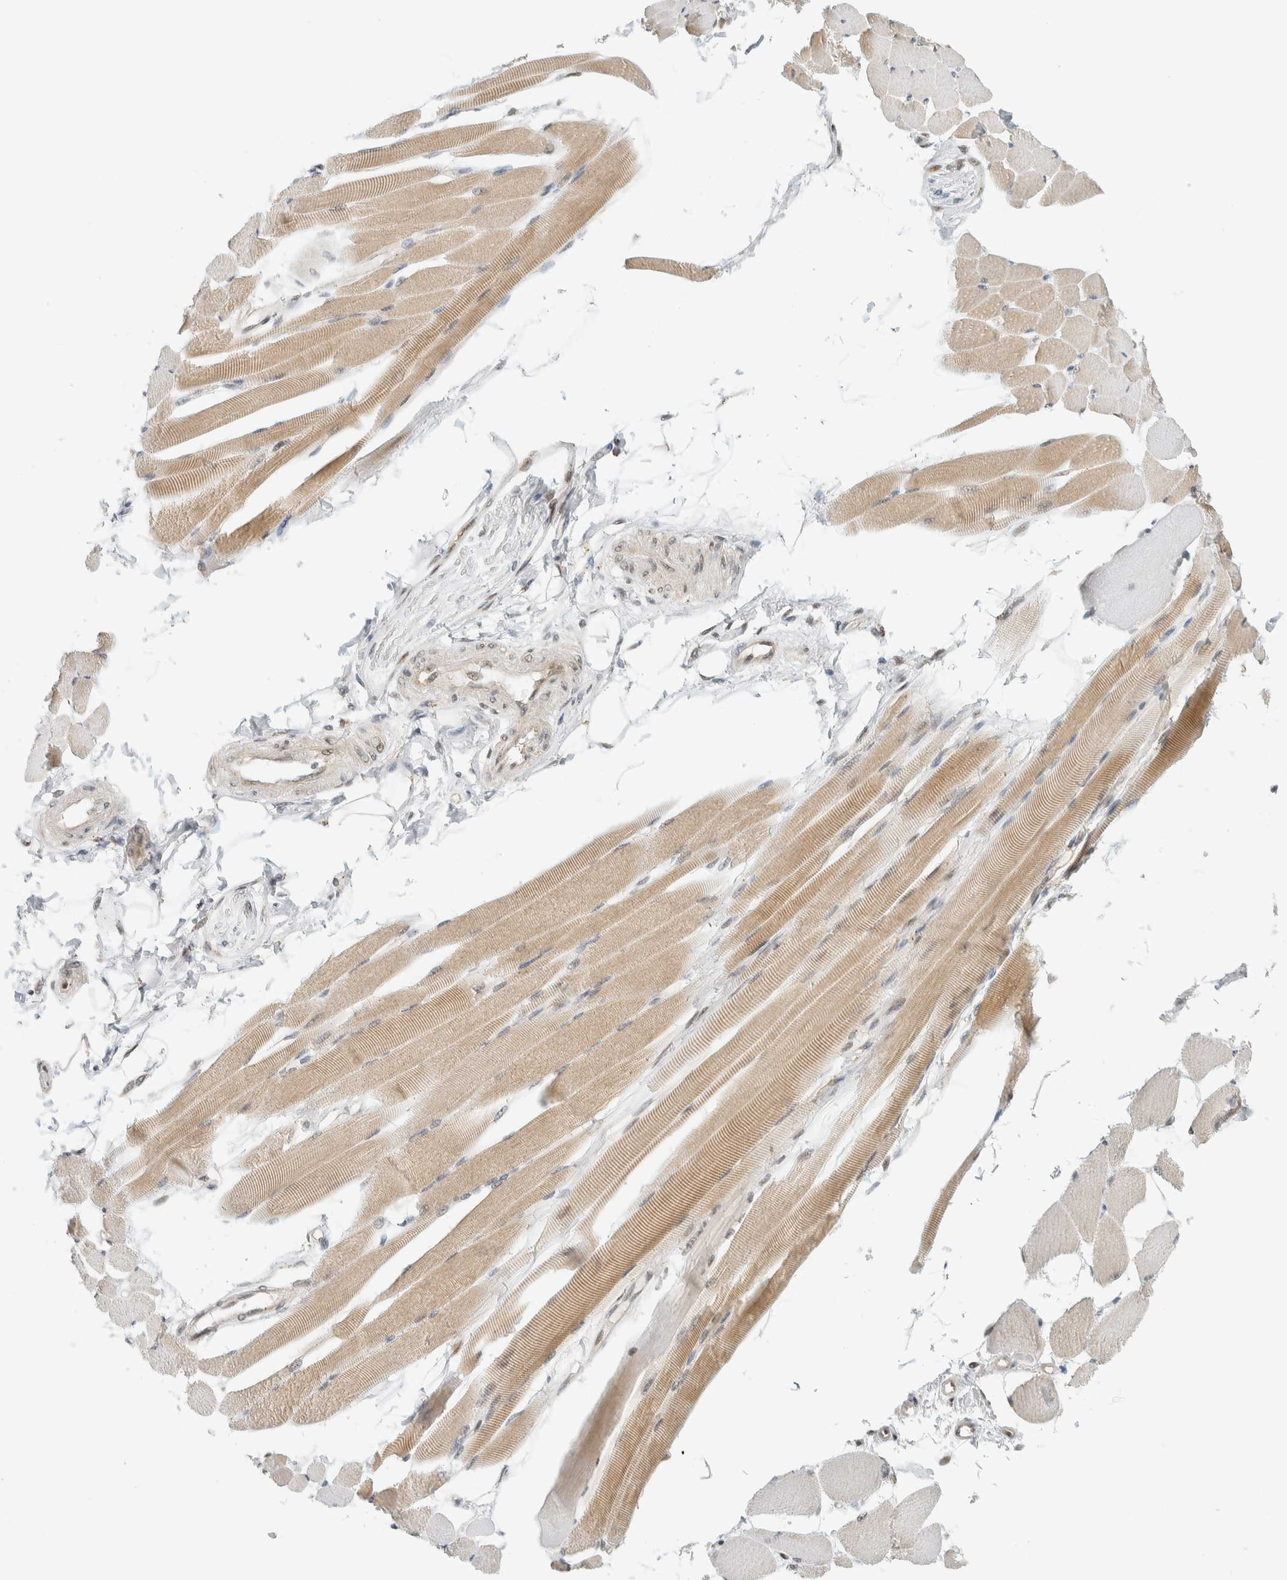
{"staining": {"intensity": "weak", "quantity": "25%-75%", "location": "cytoplasmic/membranous"}, "tissue": "skeletal muscle", "cell_type": "Myocytes", "image_type": "normal", "snomed": [{"axis": "morphology", "description": "Normal tissue, NOS"}, {"axis": "topography", "description": "Skeletal muscle"}, {"axis": "topography", "description": "Peripheral nerve tissue"}], "caption": "The immunohistochemical stain labels weak cytoplasmic/membranous positivity in myocytes of benign skeletal muscle. The staining was performed using DAB (3,3'-diaminobenzidine) to visualize the protein expression in brown, while the nuclei were stained in blue with hematoxylin (Magnification: 20x).", "gene": "TFE3", "patient": {"sex": "female", "age": 84}}